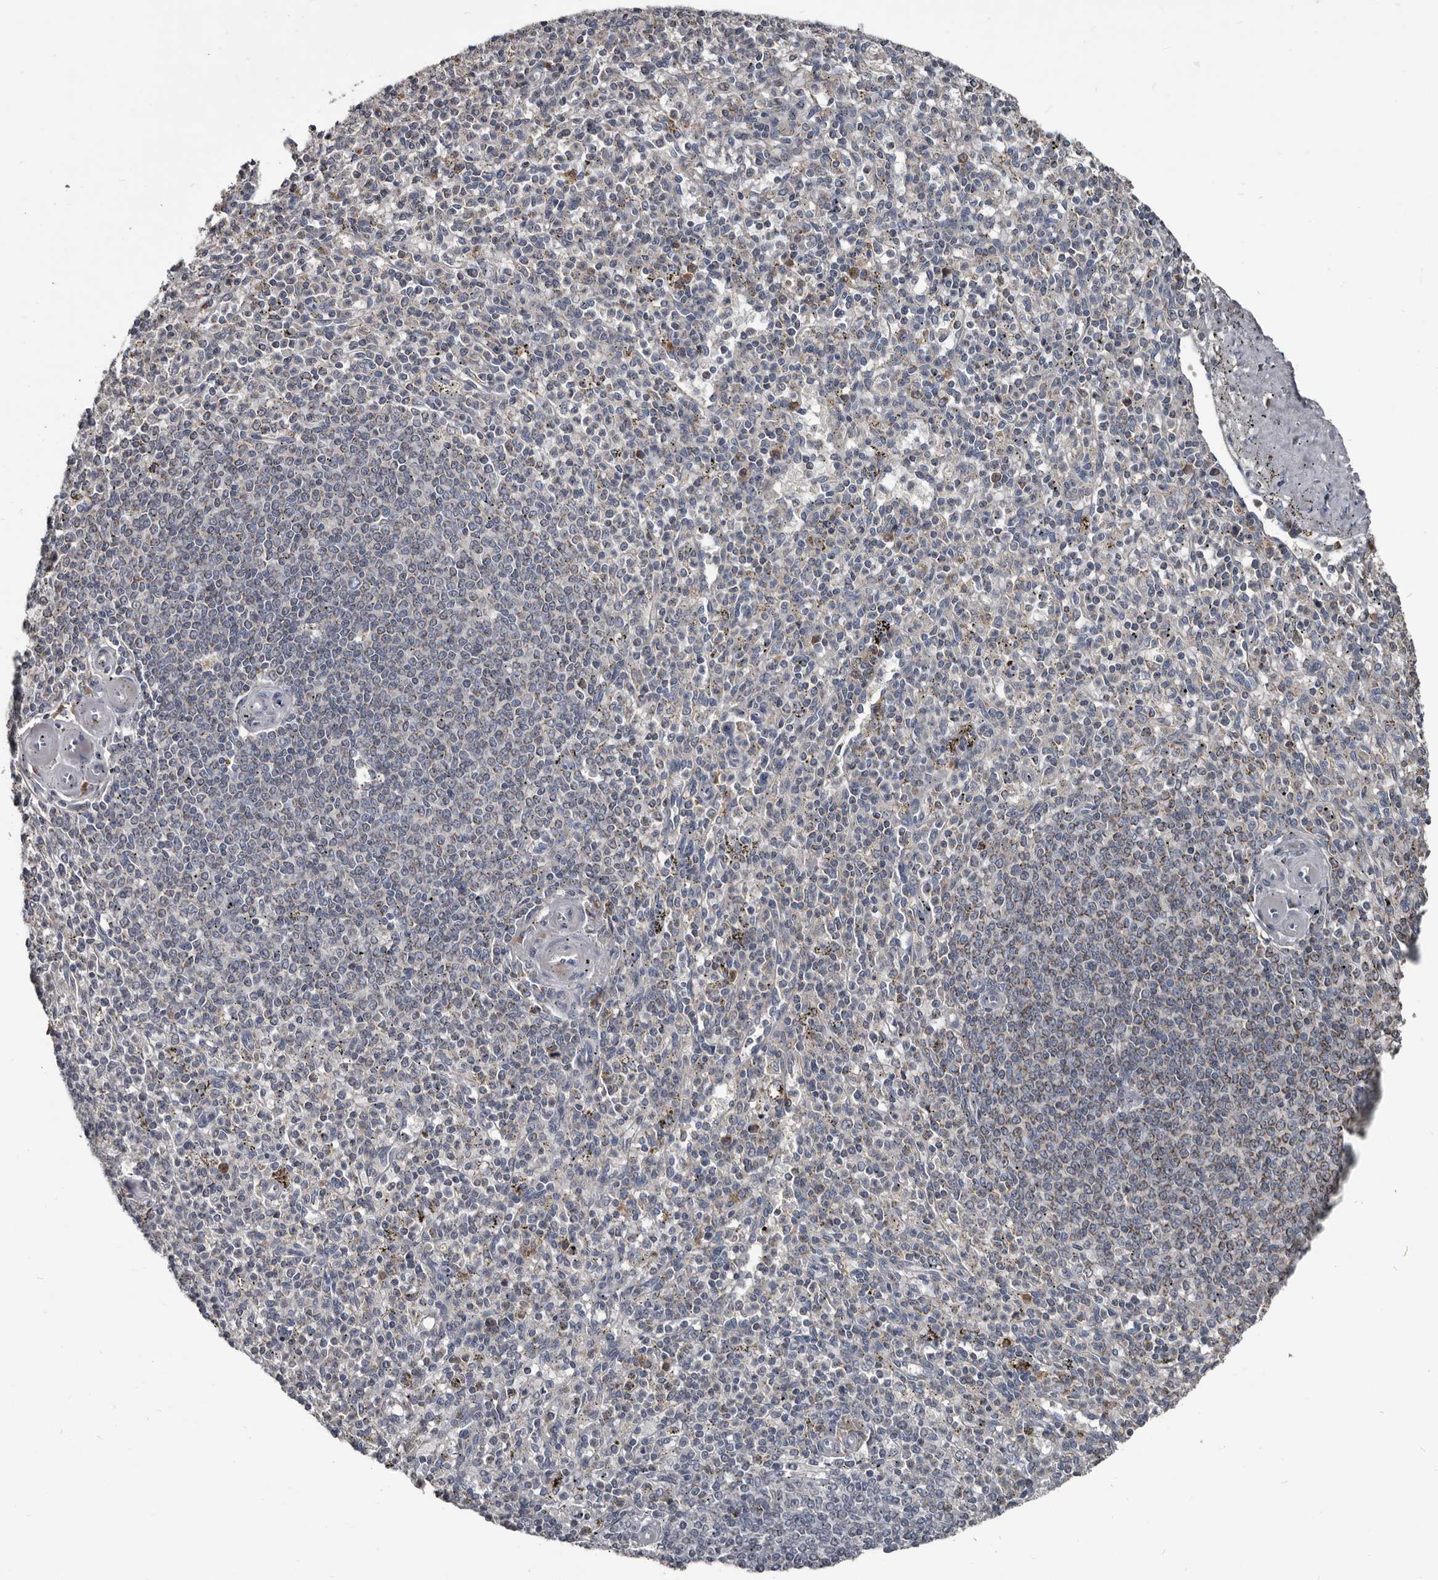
{"staining": {"intensity": "moderate", "quantity": "<25%", "location": "cytoplasmic/membranous"}, "tissue": "spleen", "cell_type": "Cells in red pulp", "image_type": "normal", "snomed": [{"axis": "morphology", "description": "Normal tissue, NOS"}, {"axis": "topography", "description": "Spleen"}], "caption": "Protein staining by IHC shows moderate cytoplasmic/membranous positivity in approximately <25% of cells in red pulp in benign spleen. Nuclei are stained in blue.", "gene": "GREB1", "patient": {"sex": "male", "age": 72}}